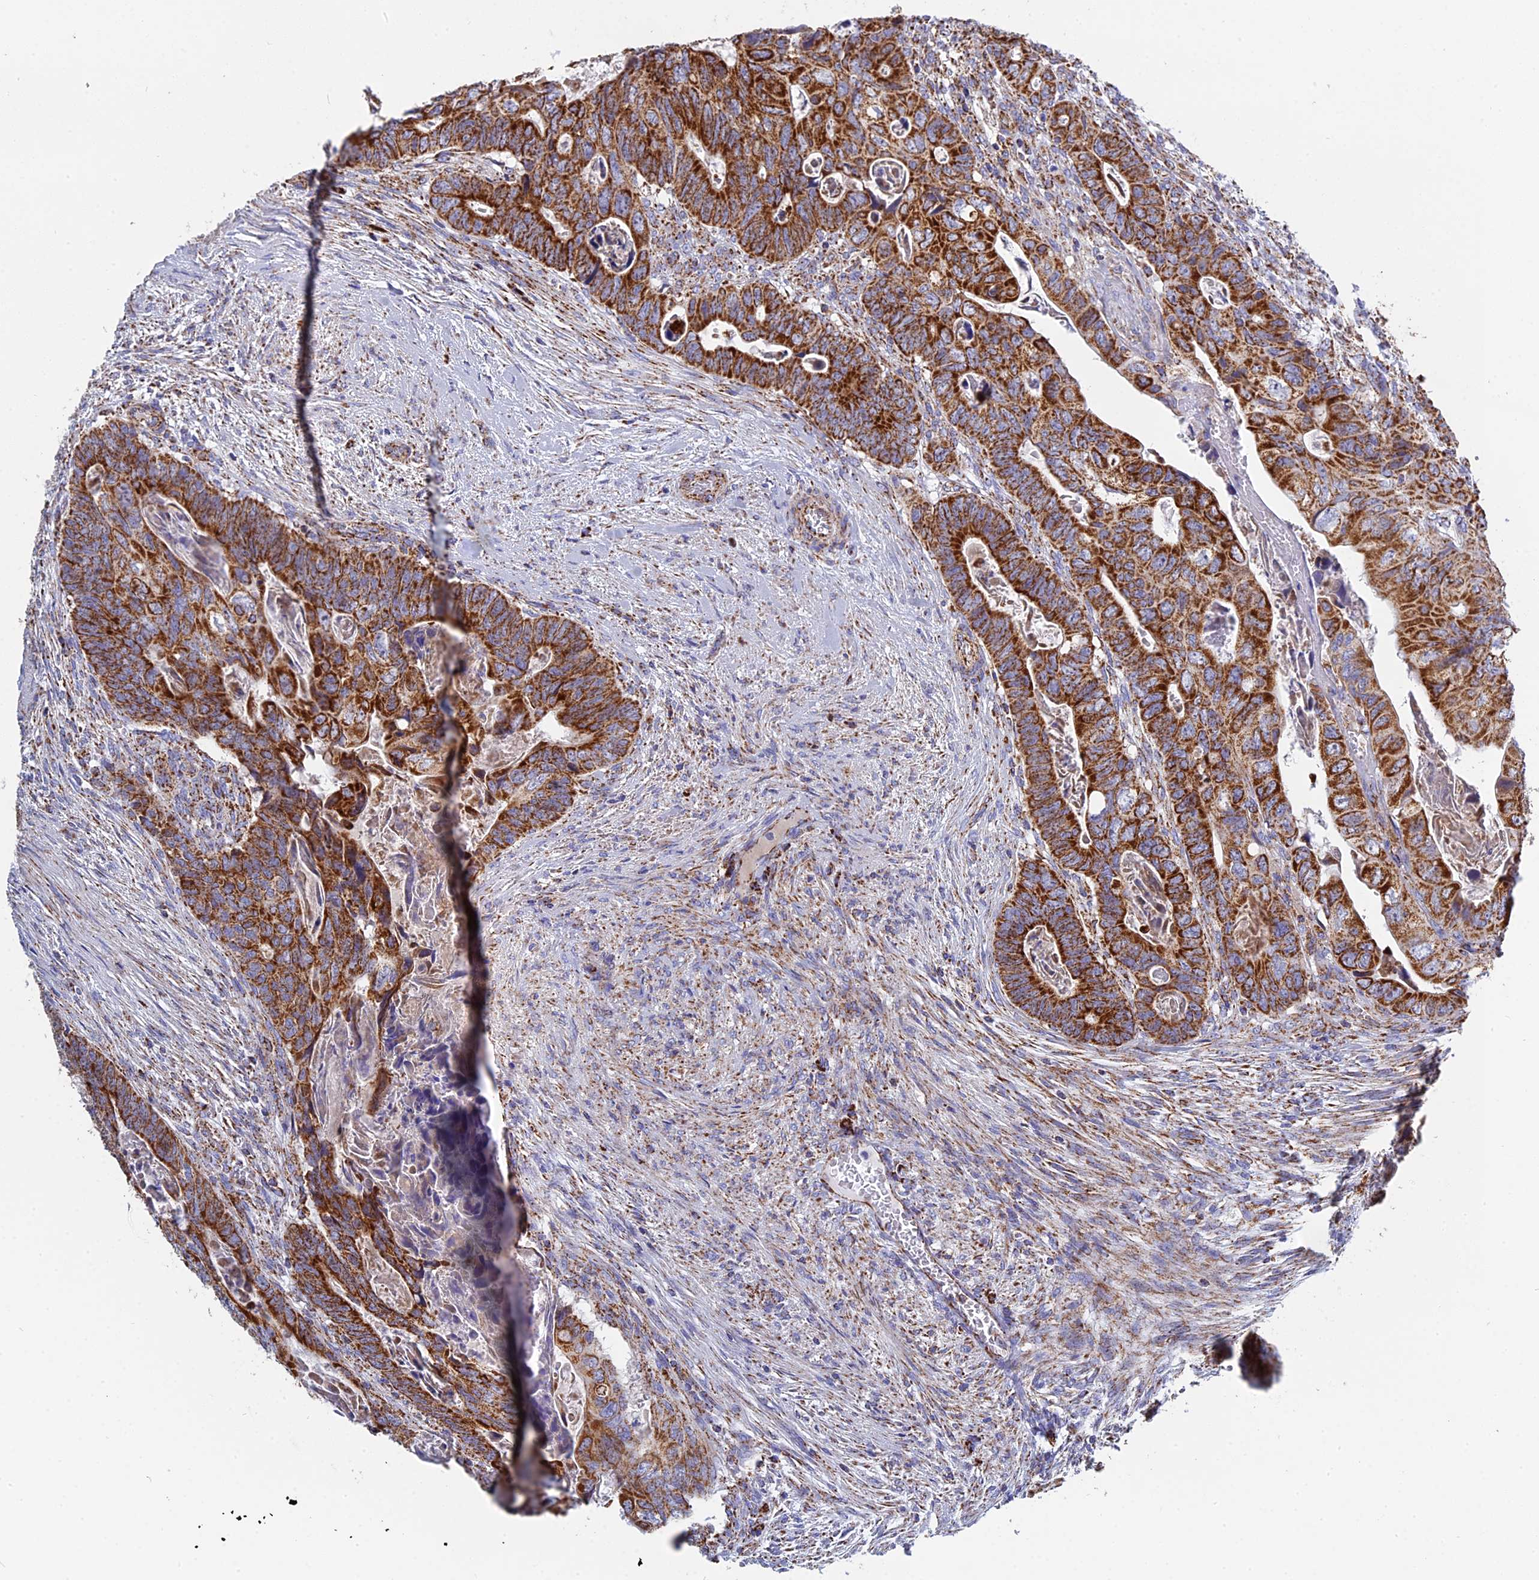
{"staining": {"intensity": "strong", "quantity": ">75%", "location": "cytoplasmic/membranous"}, "tissue": "colorectal cancer", "cell_type": "Tumor cells", "image_type": "cancer", "snomed": [{"axis": "morphology", "description": "Adenocarcinoma, NOS"}, {"axis": "topography", "description": "Rectum"}], "caption": "Colorectal cancer (adenocarcinoma) stained with a brown dye shows strong cytoplasmic/membranous positive positivity in approximately >75% of tumor cells.", "gene": "NDUFA5", "patient": {"sex": "female", "age": 78}}